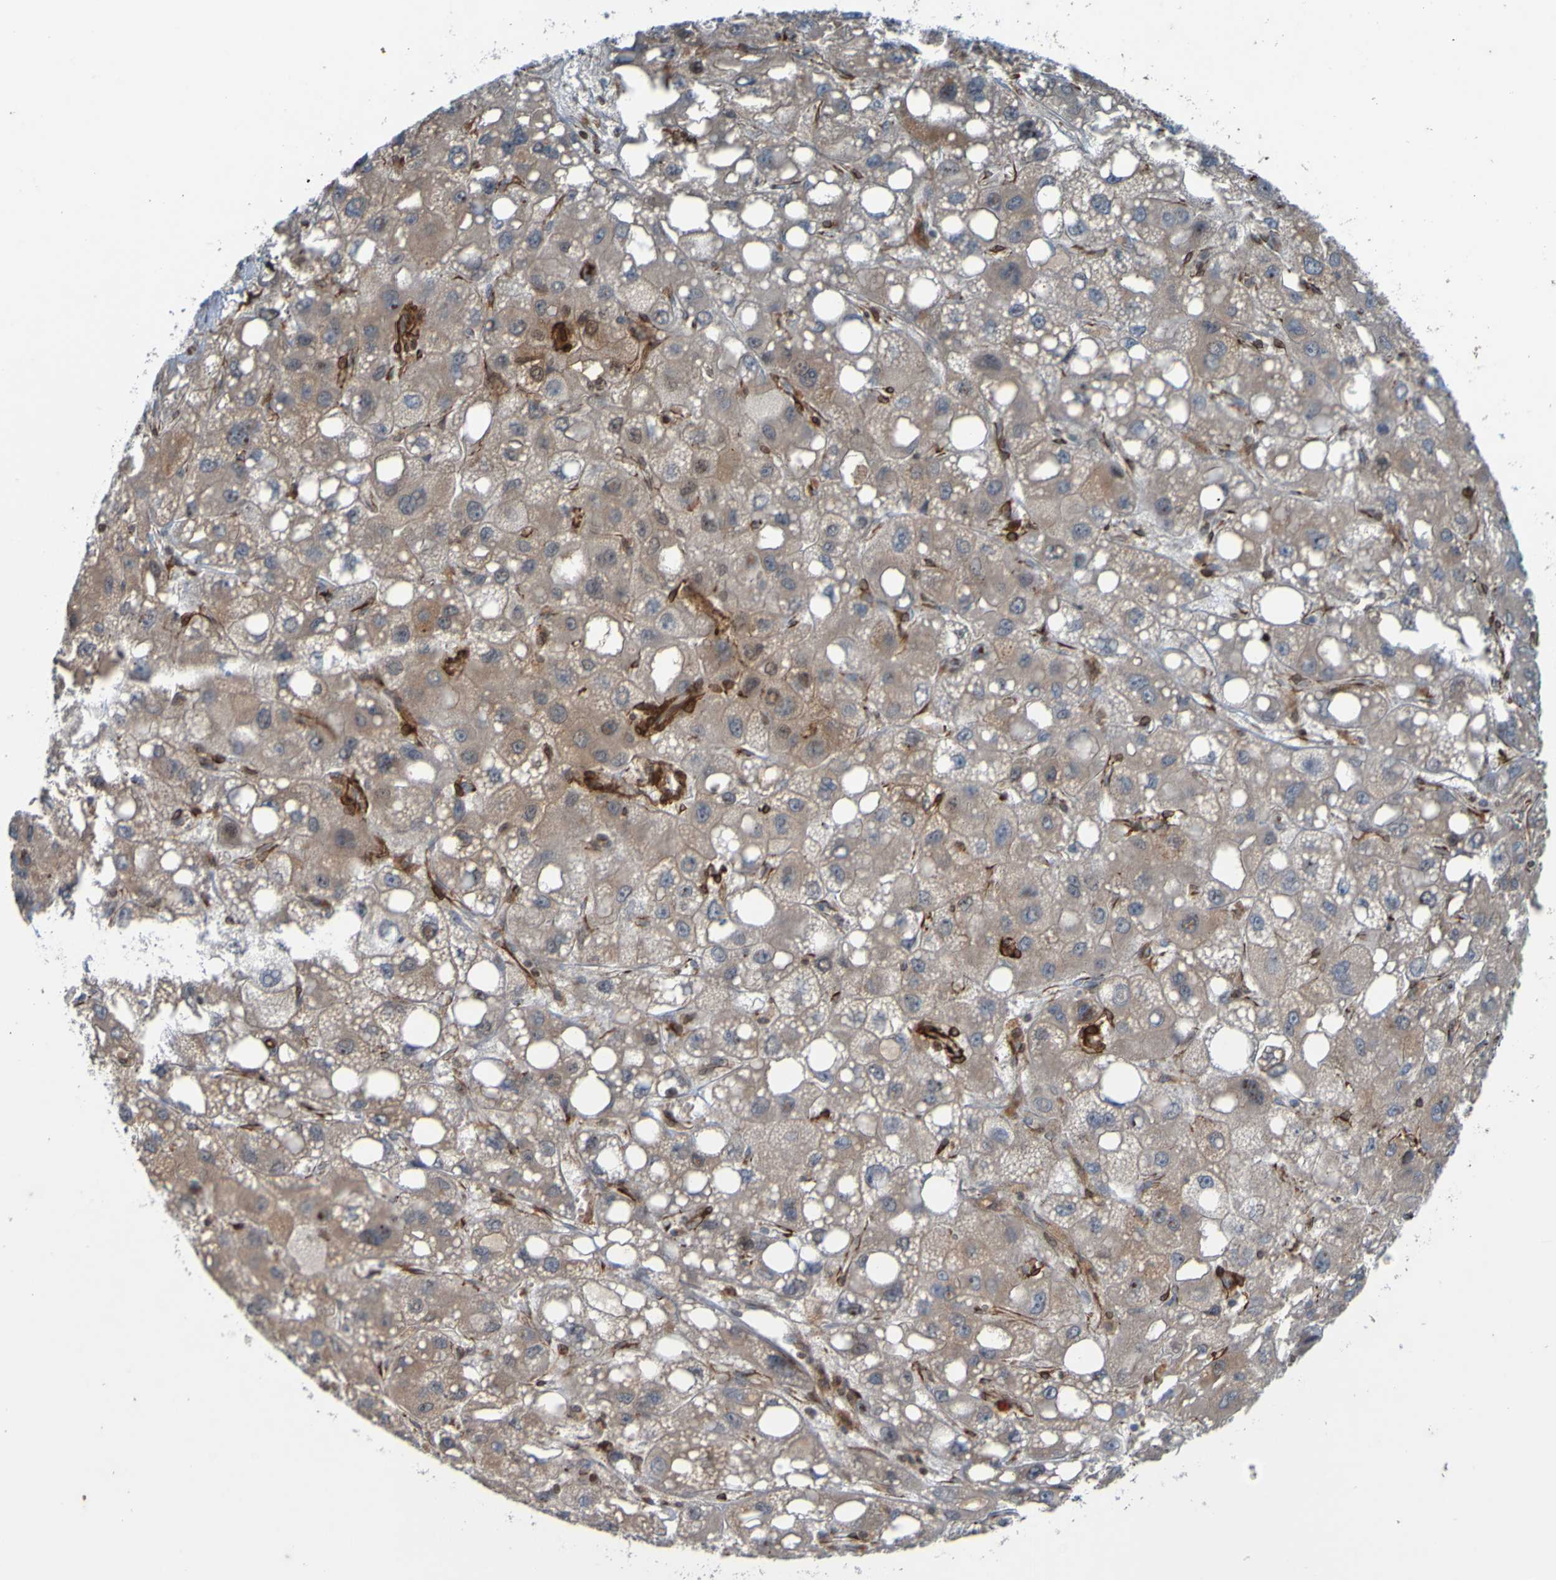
{"staining": {"intensity": "weak", "quantity": ">75%", "location": "cytoplasmic/membranous"}, "tissue": "liver cancer", "cell_type": "Tumor cells", "image_type": "cancer", "snomed": [{"axis": "morphology", "description": "Carcinoma, Hepatocellular, NOS"}, {"axis": "topography", "description": "Liver"}], "caption": "A brown stain shows weak cytoplasmic/membranous staining of a protein in liver cancer tumor cells. (DAB (3,3'-diaminobenzidine) IHC, brown staining for protein, blue staining for nuclei).", "gene": "GUCY1A1", "patient": {"sex": "male", "age": 55}}